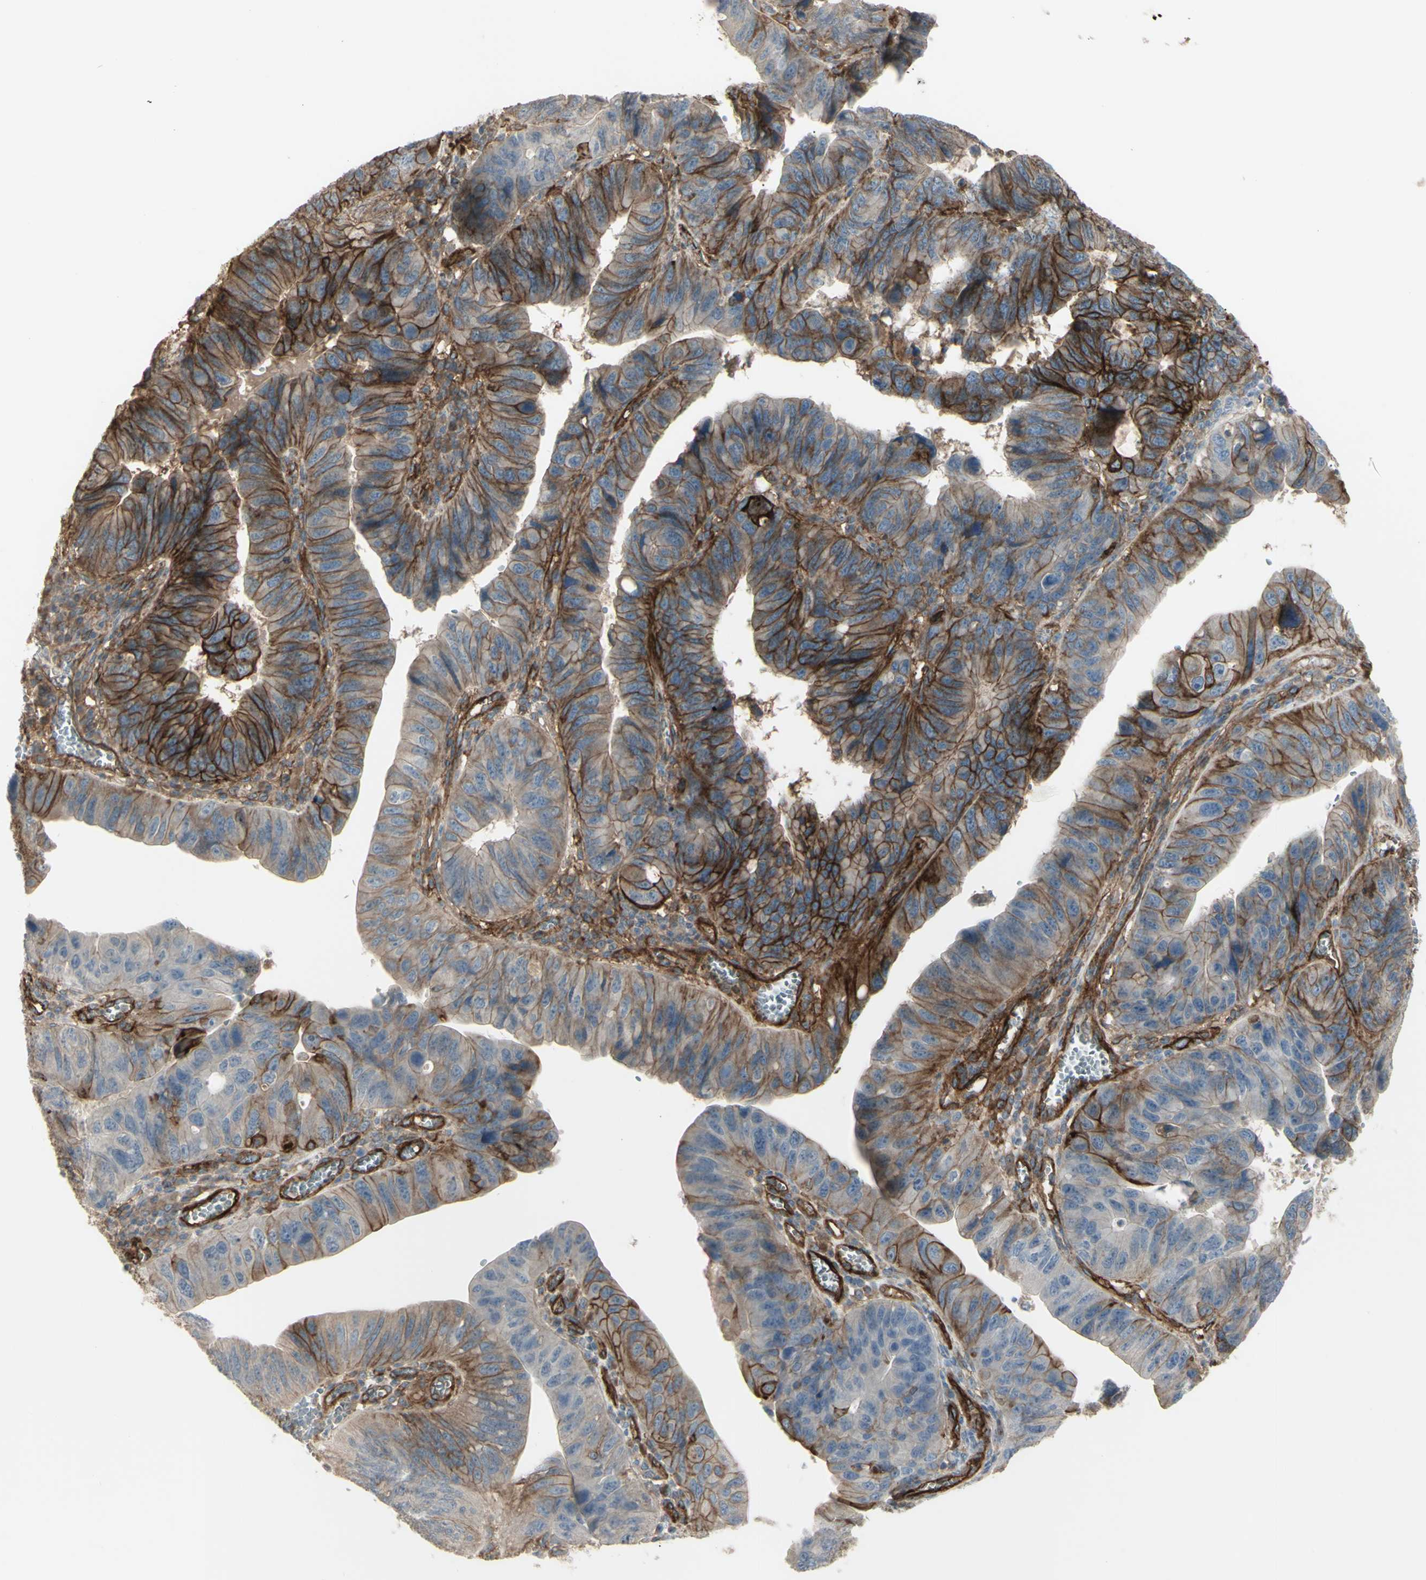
{"staining": {"intensity": "moderate", "quantity": "25%-75%", "location": "cytoplasmic/membranous"}, "tissue": "stomach cancer", "cell_type": "Tumor cells", "image_type": "cancer", "snomed": [{"axis": "morphology", "description": "Adenocarcinoma, NOS"}, {"axis": "topography", "description": "Stomach"}], "caption": "There is medium levels of moderate cytoplasmic/membranous expression in tumor cells of stomach cancer (adenocarcinoma), as demonstrated by immunohistochemical staining (brown color).", "gene": "CD276", "patient": {"sex": "male", "age": 59}}